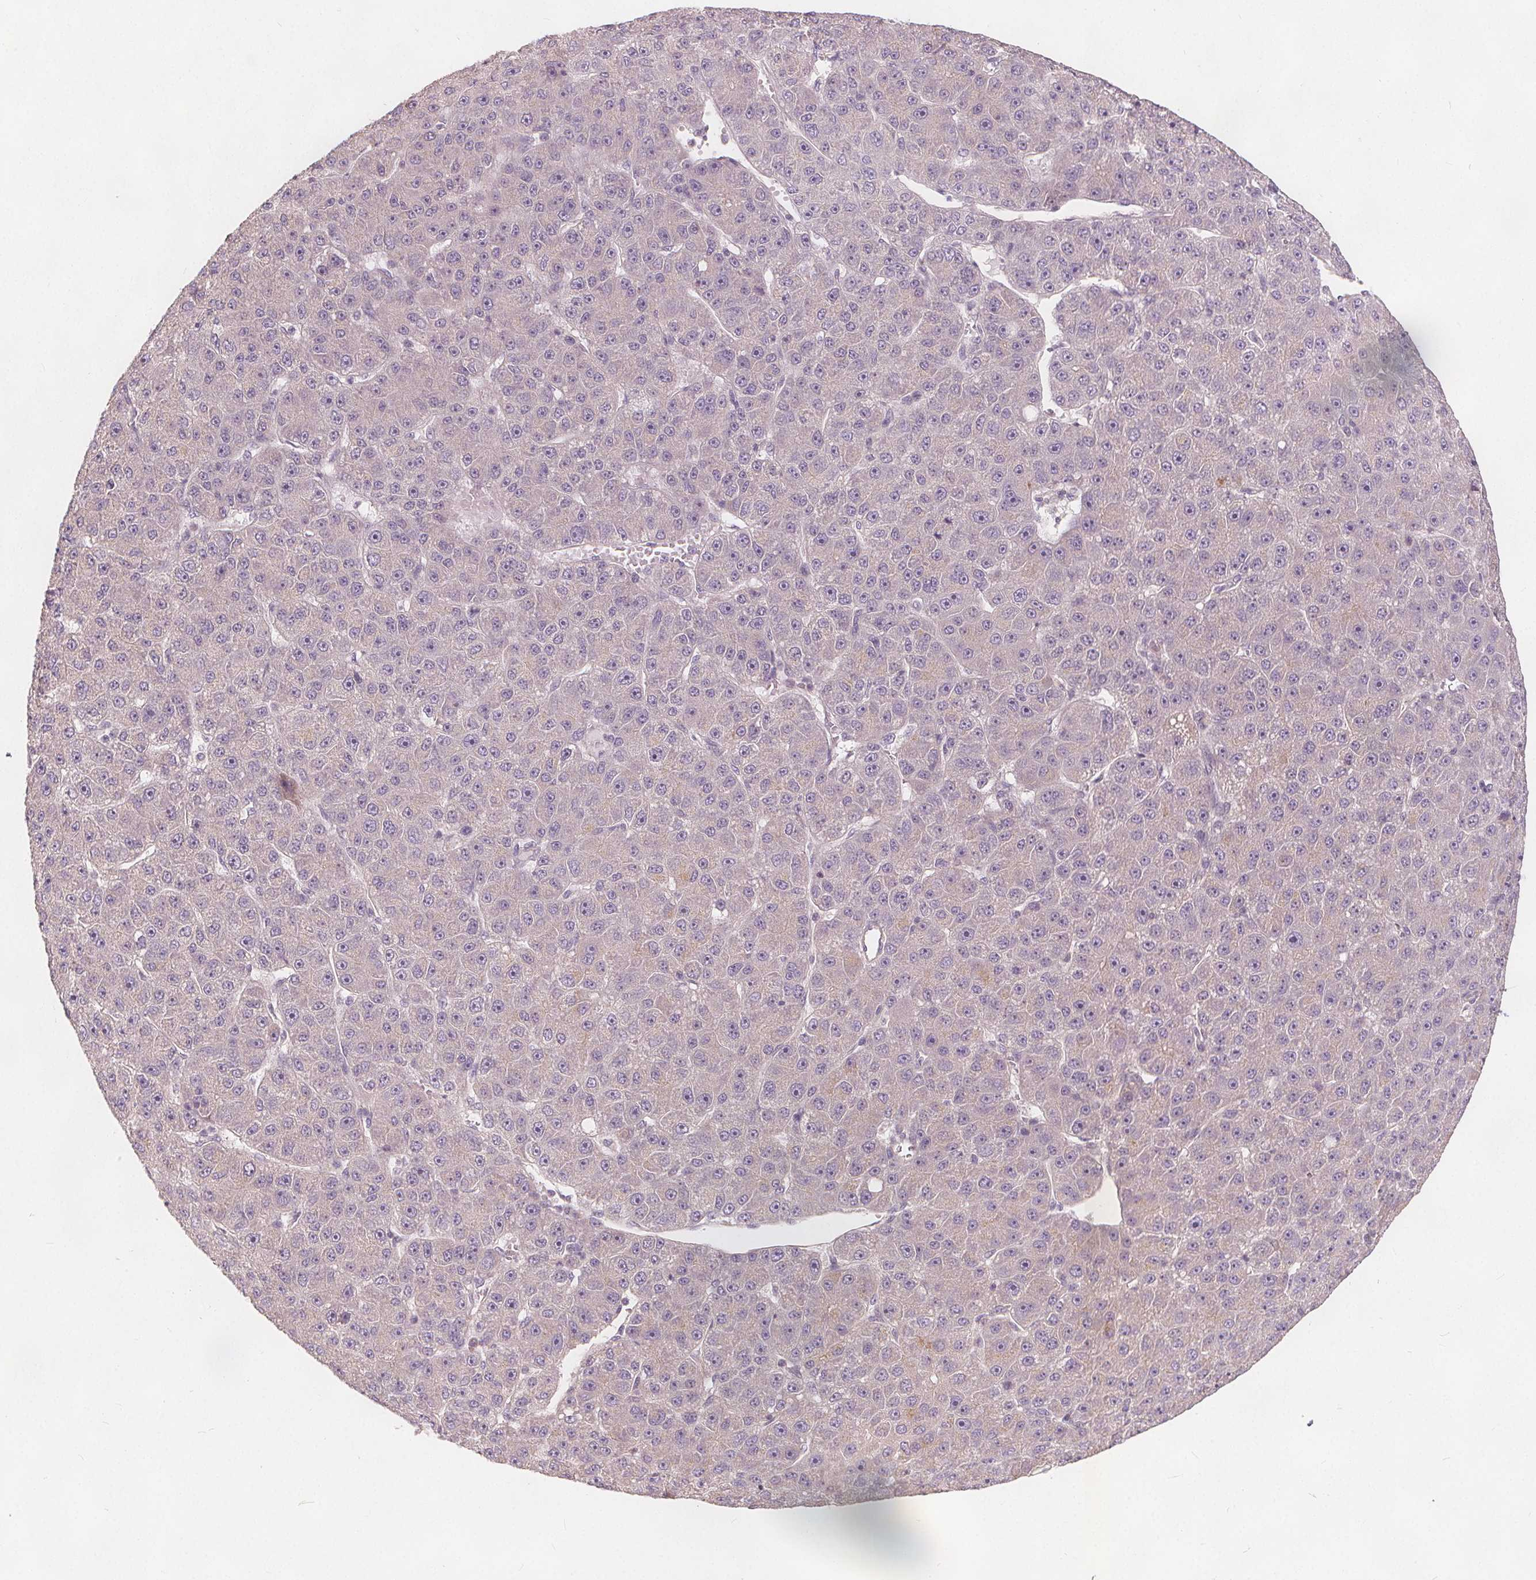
{"staining": {"intensity": "negative", "quantity": "none", "location": "none"}, "tissue": "liver cancer", "cell_type": "Tumor cells", "image_type": "cancer", "snomed": [{"axis": "morphology", "description": "Carcinoma, Hepatocellular, NOS"}, {"axis": "topography", "description": "Liver"}], "caption": "The image reveals no staining of tumor cells in liver cancer.", "gene": "DRC3", "patient": {"sex": "male", "age": 67}}